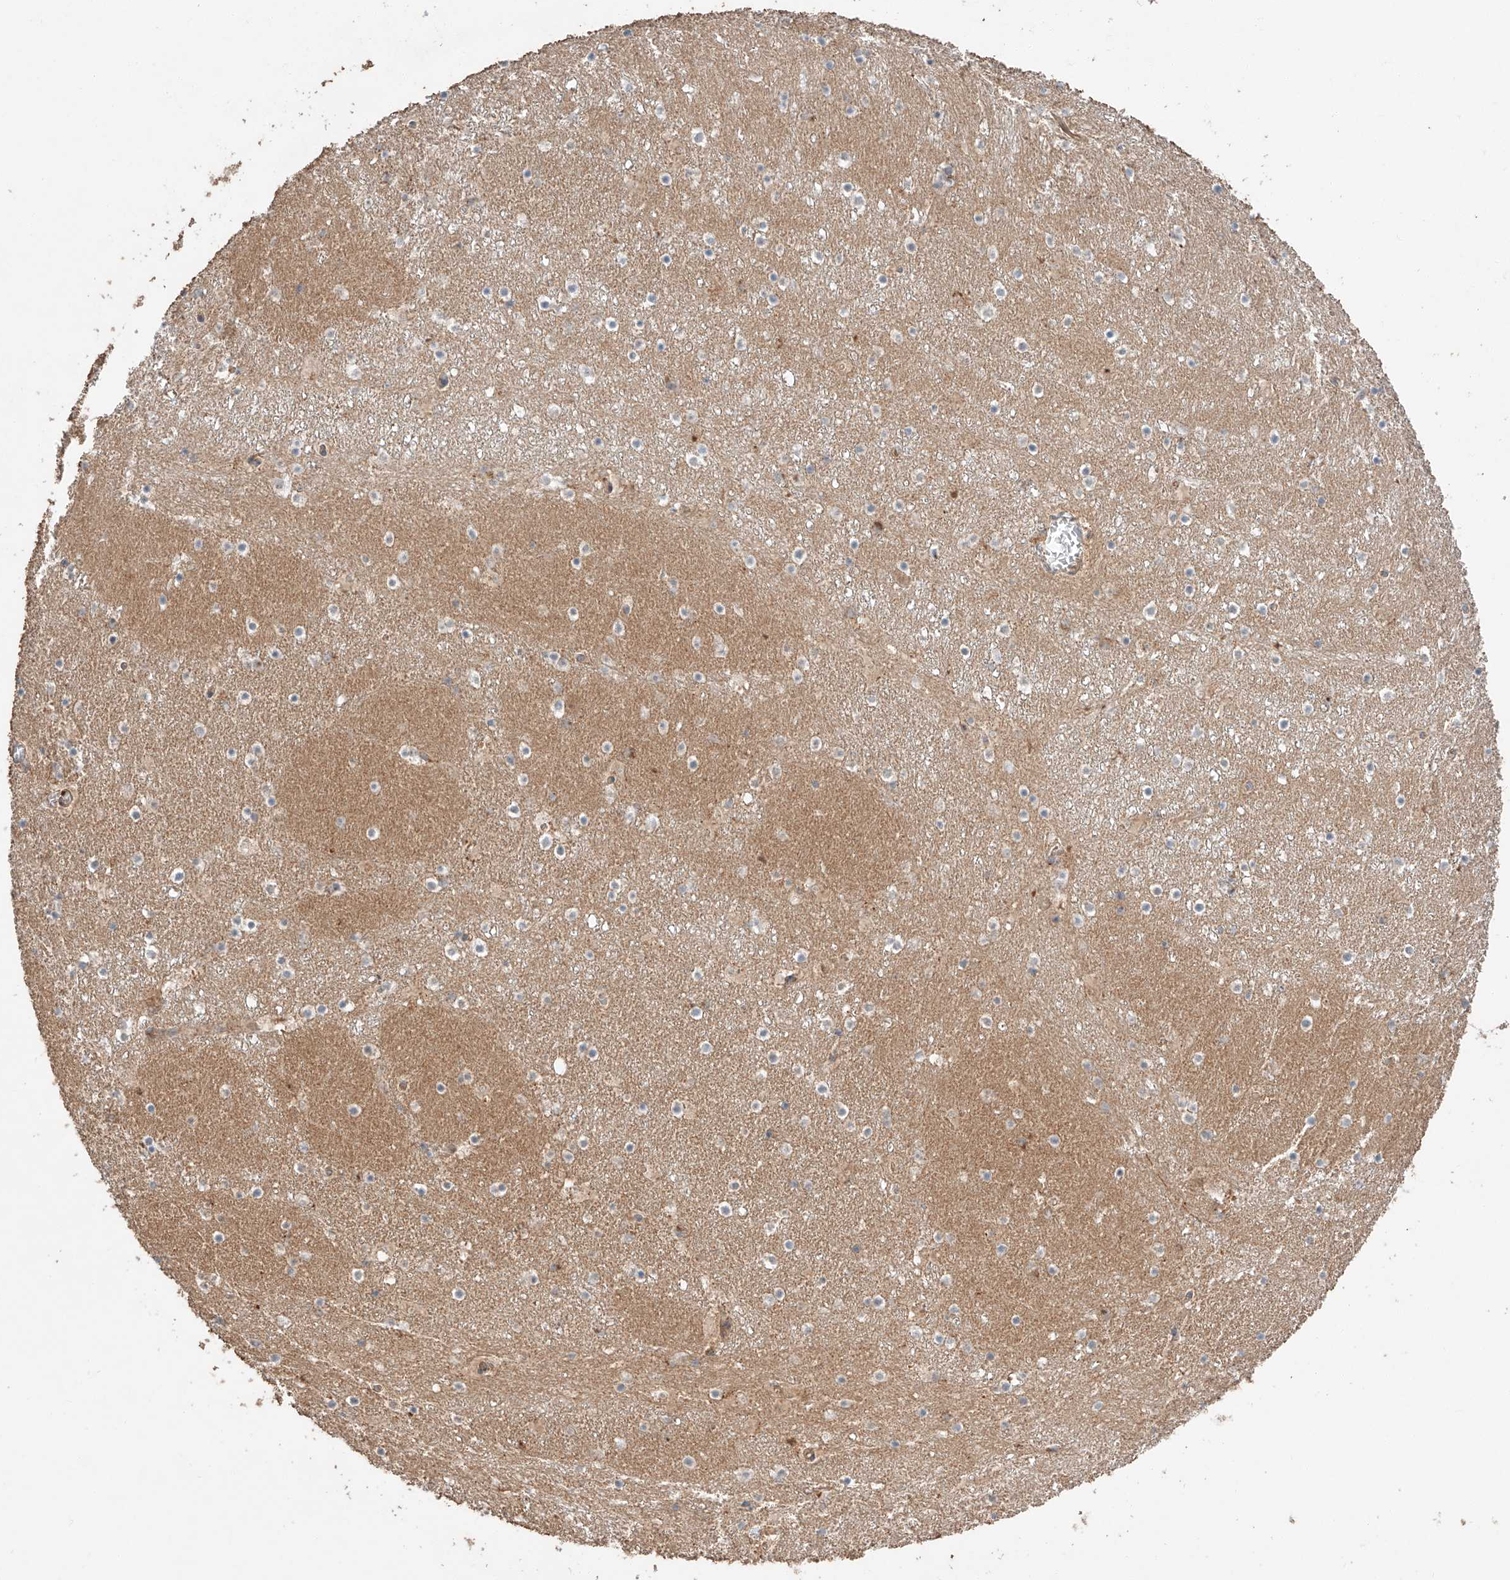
{"staining": {"intensity": "negative", "quantity": "none", "location": "none"}, "tissue": "caudate", "cell_type": "Glial cells", "image_type": "normal", "snomed": [{"axis": "morphology", "description": "Normal tissue, NOS"}, {"axis": "topography", "description": "Lateral ventricle wall"}], "caption": "A micrograph of caudate stained for a protein demonstrates no brown staining in glial cells.", "gene": "XPNPEP1", "patient": {"sex": "male", "age": 45}}